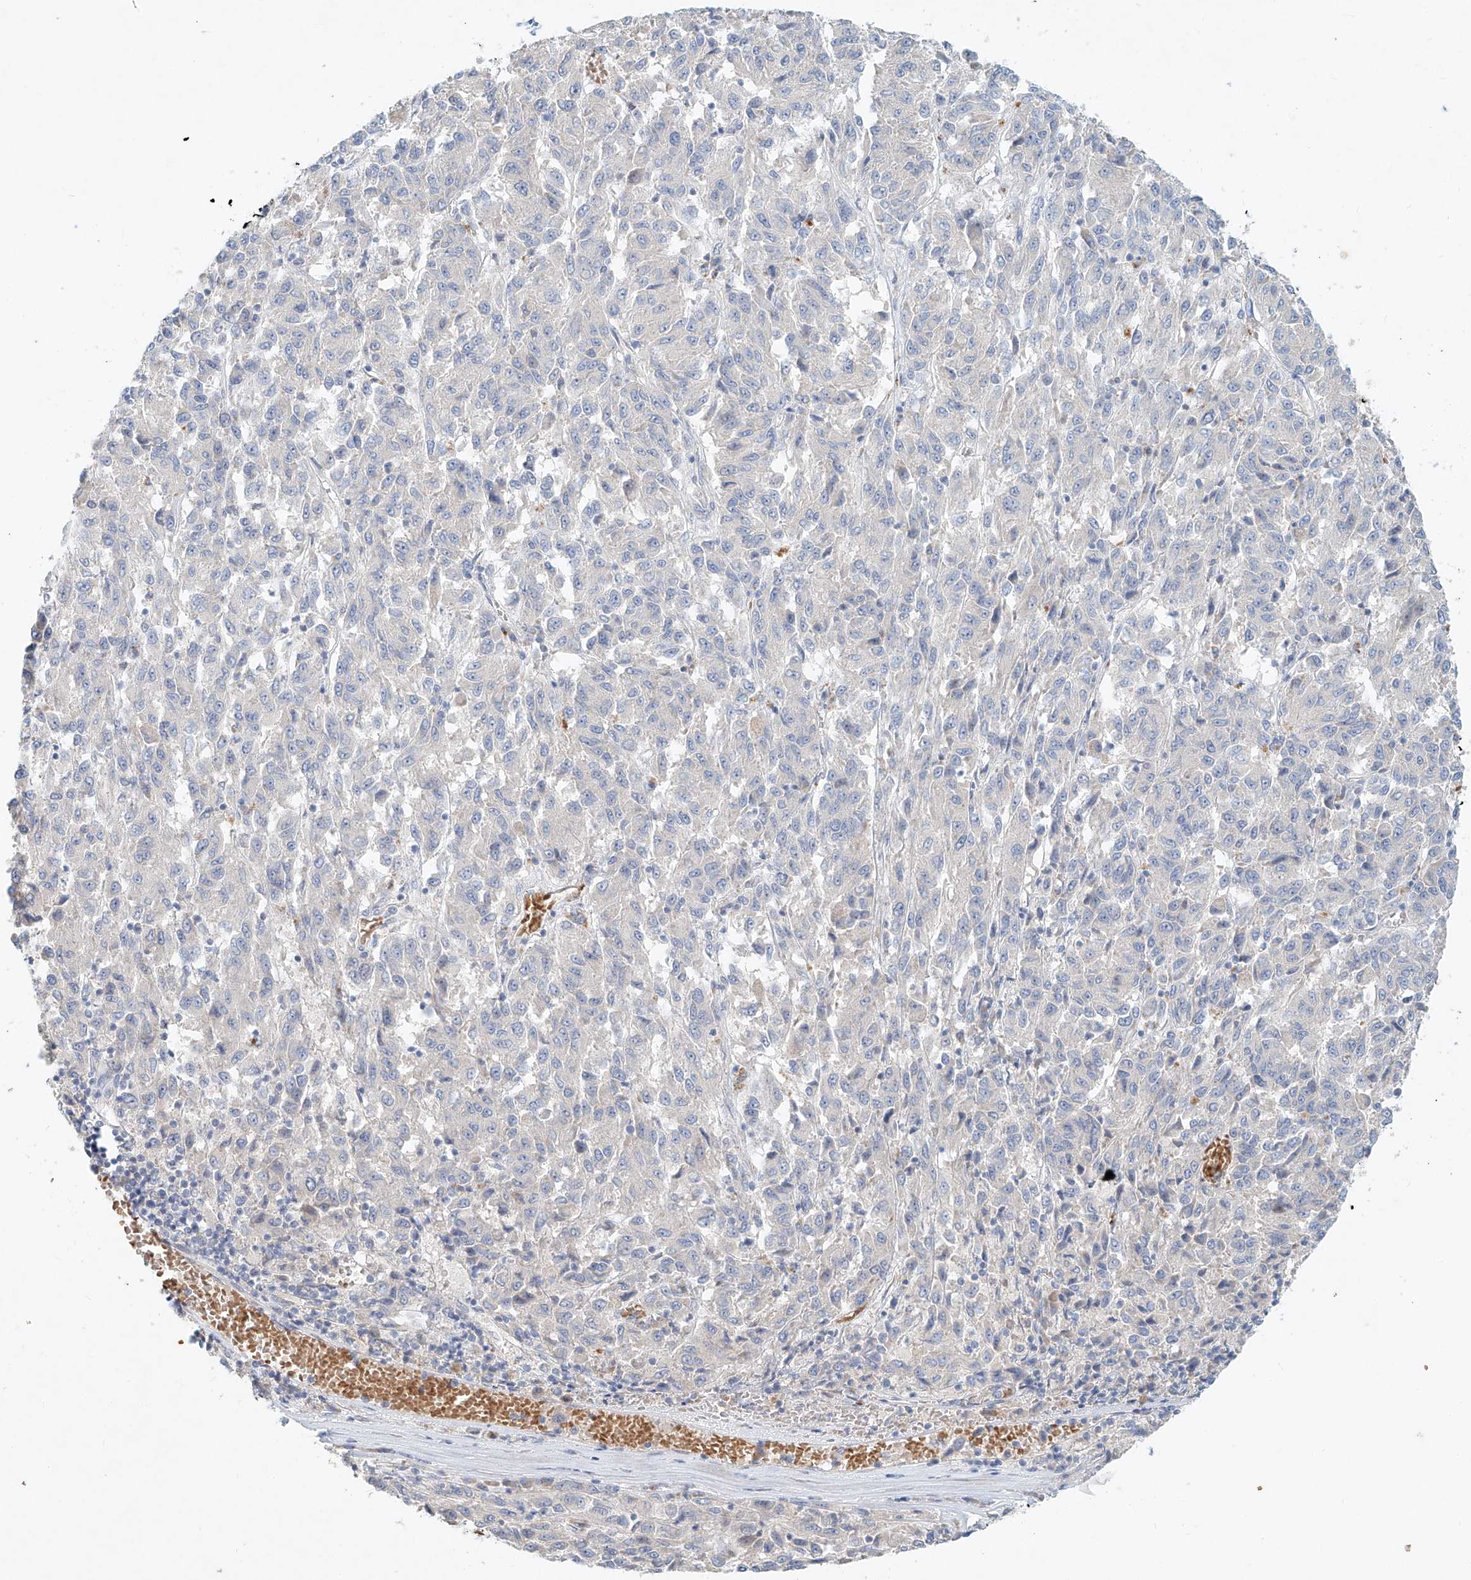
{"staining": {"intensity": "negative", "quantity": "none", "location": "none"}, "tissue": "melanoma", "cell_type": "Tumor cells", "image_type": "cancer", "snomed": [{"axis": "morphology", "description": "Malignant melanoma, Metastatic site"}, {"axis": "topography", "description": "Lung"}], "caption": "A photomicrograph of malignant melanoma (metastatic site) stained for a protein shows no brown staining in tumor cells.", "gene": "SYTL3", "patient": {"sex": "male", "age": 64}}